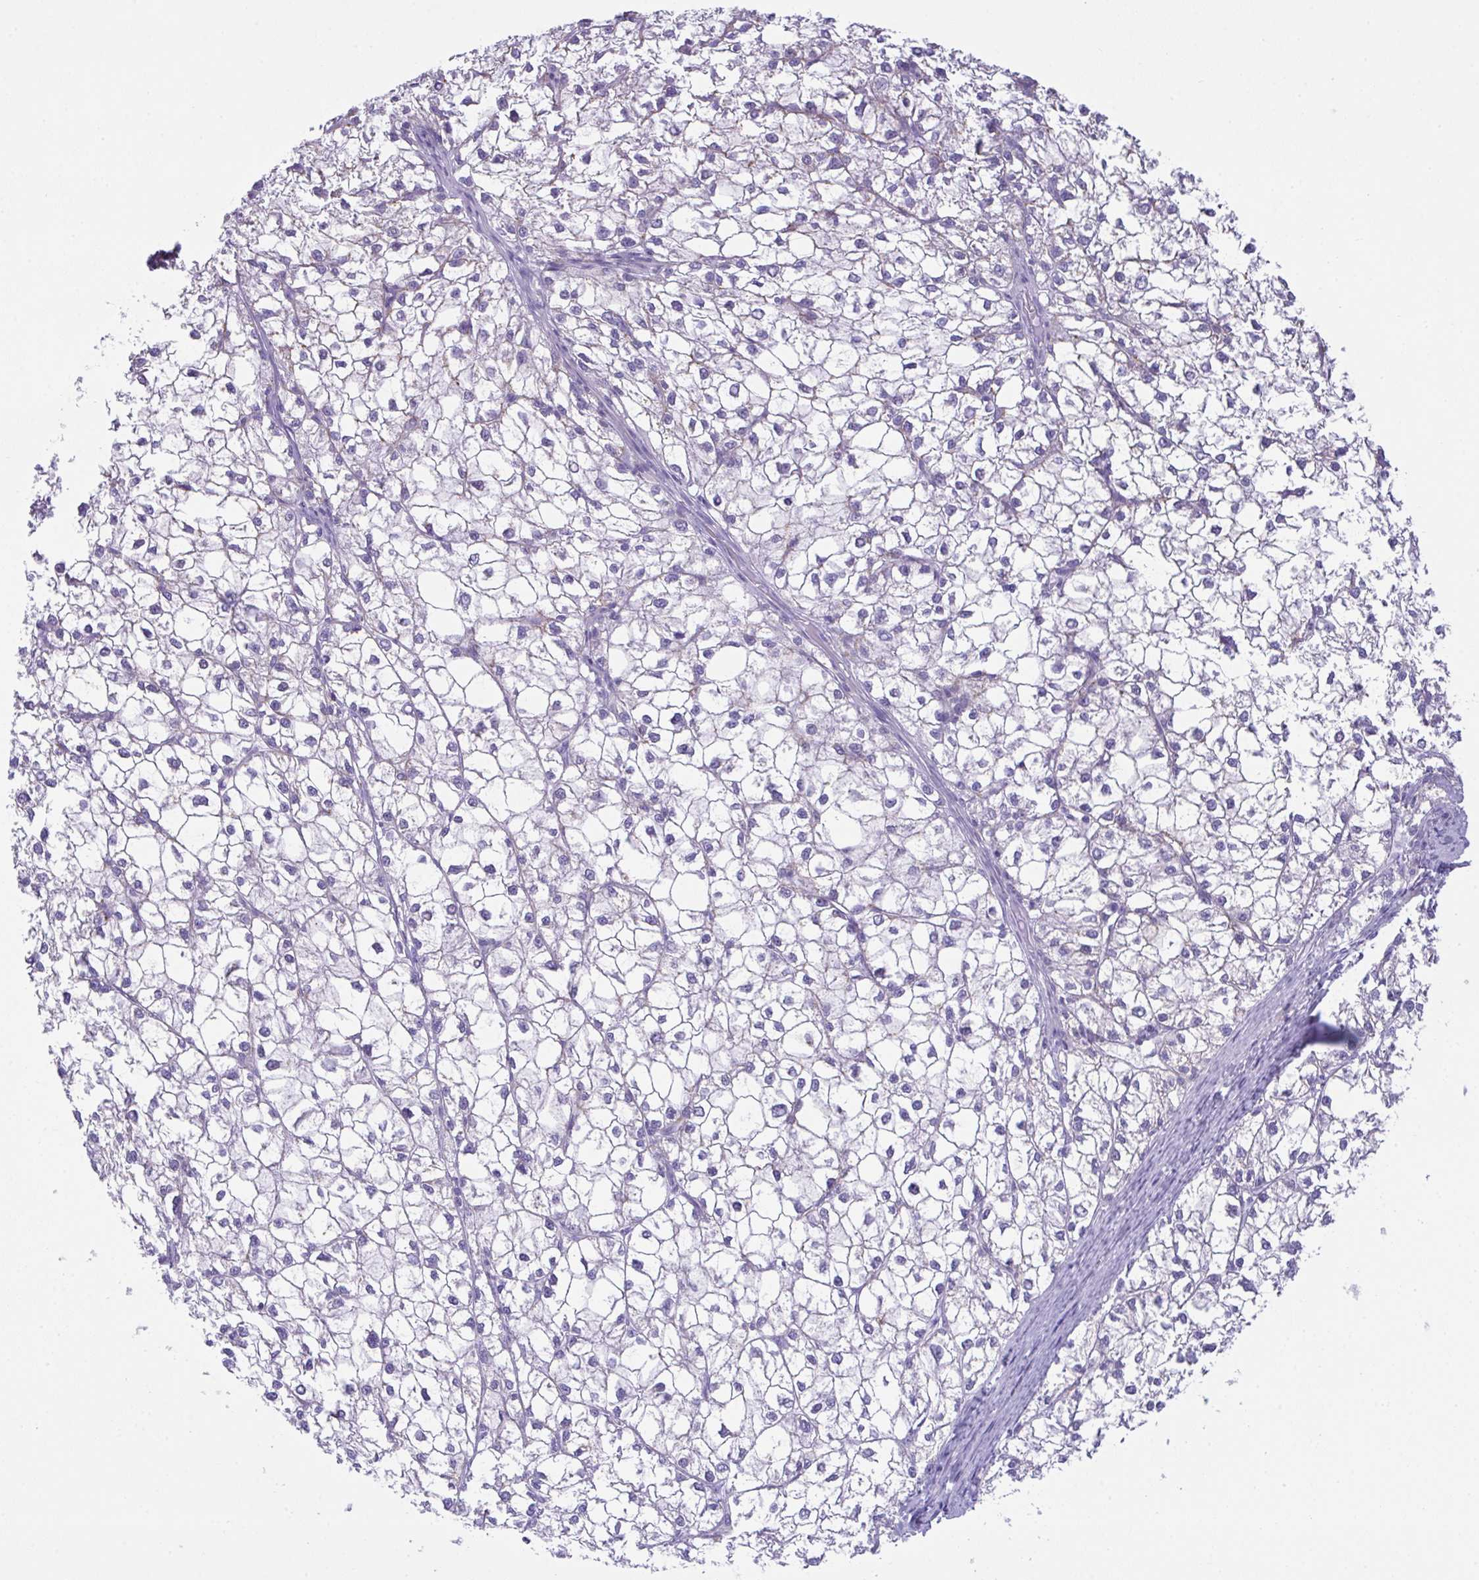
{"staining": {"intensity": "weak", "quantity": "<25%", "location": "cytoplasmic/membranous"}, "tissue": "liver cancer", "cell_type": "Tumor cells", "image_type": "cancer", "snomed": [{"axis": "morphology", "description": "Carcinoma, Hepatocellular, NOS"}, {"axis": "topography", "description": "Liver"}], "caption": "Tumor cells show no significant staining in liver cancer.", "gene": "TMEM106B", "patient": {"sex": "female", "age": 43}}